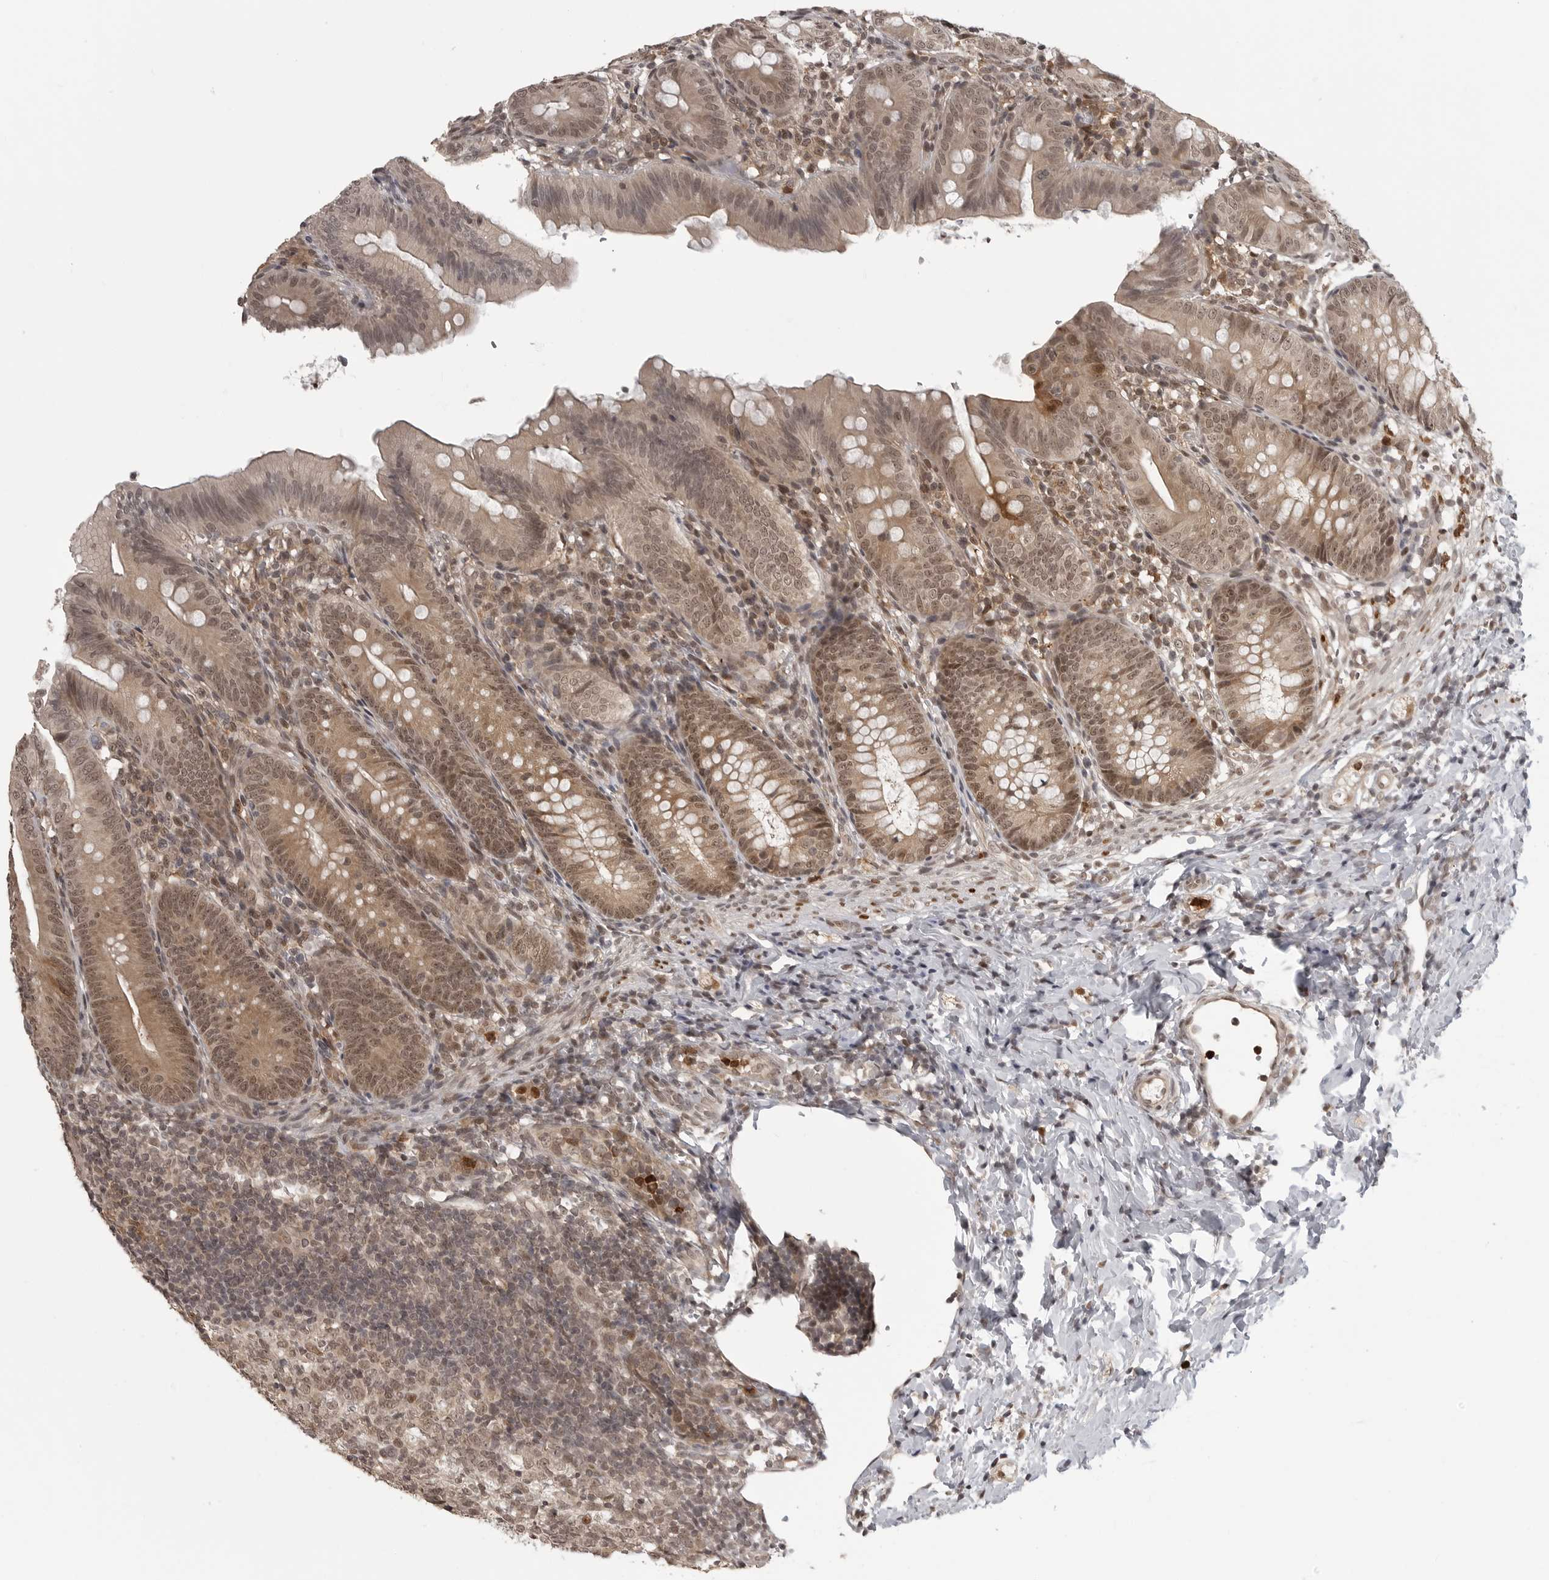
{"staining": {"intensity": "moderate", "quantity": ">75%", "location": "cytoplasmic/membranous,nuclear"}, "tissue": "appendix", "cell_type": "Glandular cells", "image_type": "normal", "snomed": [{"axis": "morphology", "description": "Normal tissue, NOS"}, {"axis": "topography", "description": "Appendix"}], "caption": "Glandular cells exhibit medium levels of moderate cytoplasmic/membranous,nuclear positivity in approximately >75% of cells in benign human appendix.", "gene": "PEG3", "patient": {"sex": "male", "age": 1}}